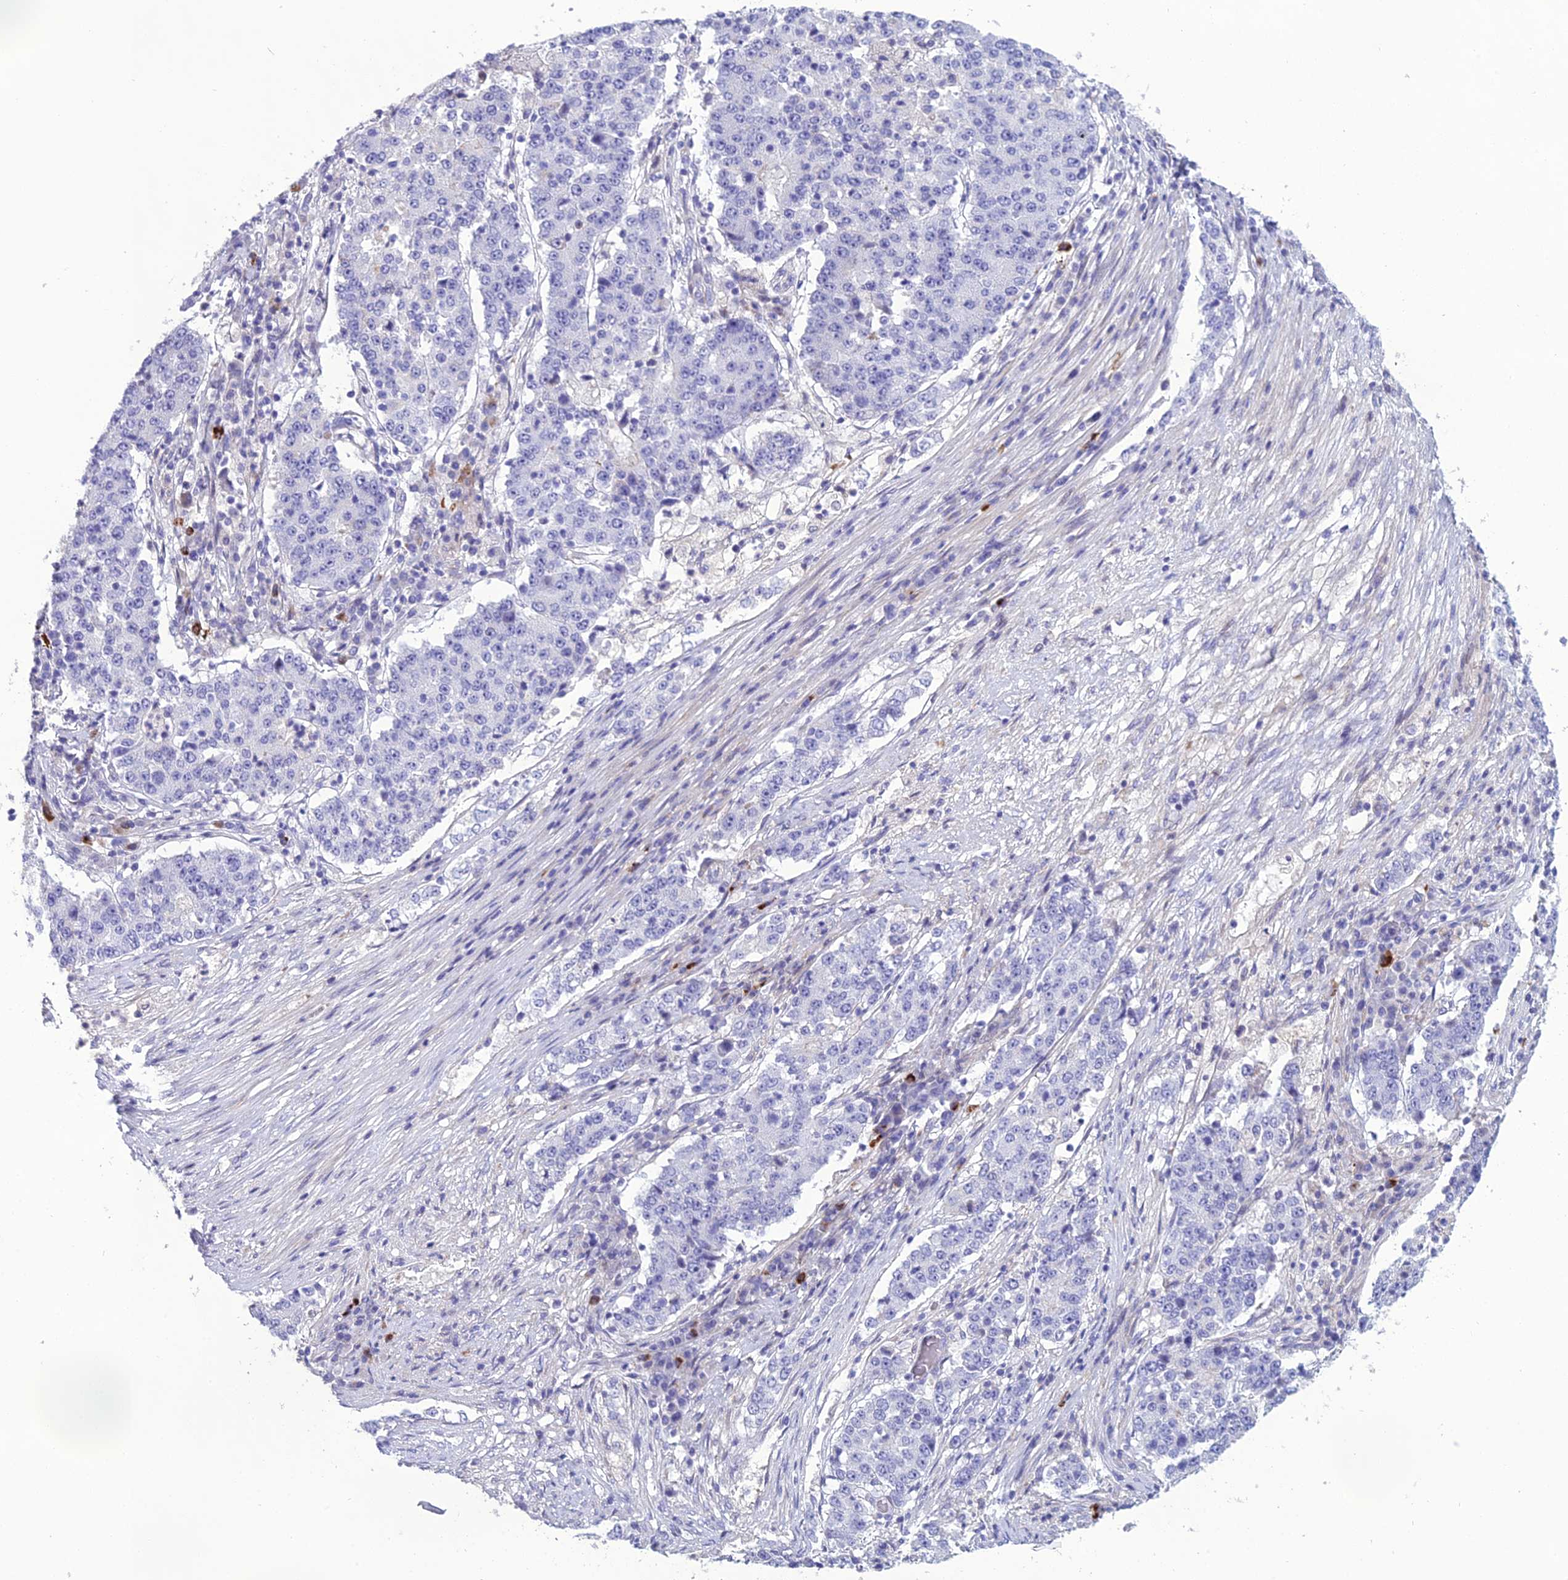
{"staining": {"intensity": "negative", "quantity": "none", "location": "none"}, "tissue": "stomach cancer", "cell_type": "Tumor cells", "image_type": "cancer", "snomed": [{"axis": "morphology", "description": "Adenocarcinoma, NOS"}, {"axis": "topography", "description": "Stomach"}], "caption": "Protein analysis of adenocarcinoma (stomach) demonstrates no significant staining in tumor cells. (DAB immunohistochemistry (IHC) with hematoxylin counter stain).", "gene": "OR56B1", "patient": {"sex": "male", "age": 59}}